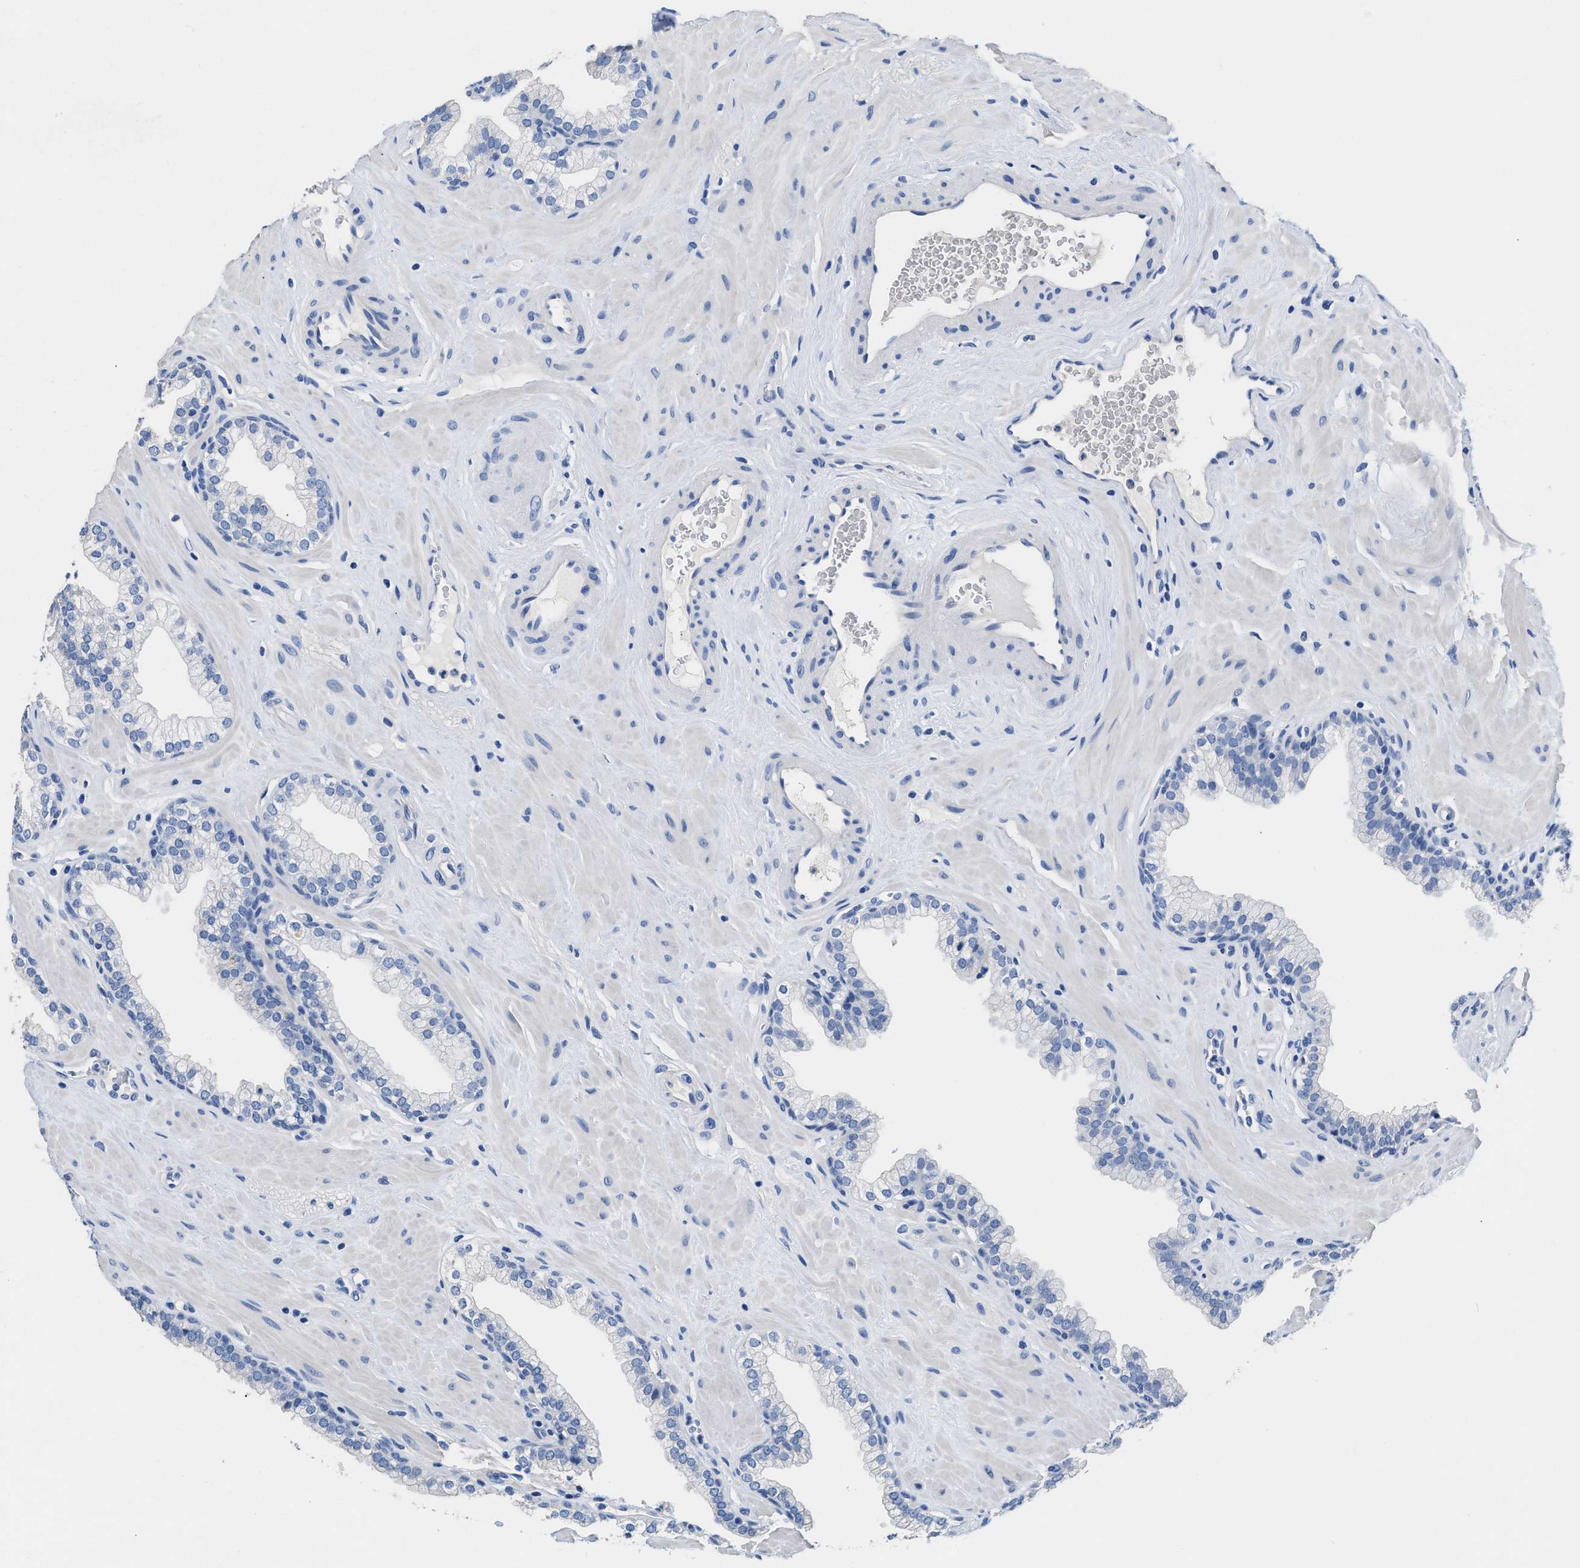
{"staining": {"intensity": "negative", "quantity": "none", "location": "none"}, "tissue": "prostate", "cell_type": "Glandular cells", "image_type": "normal", "snomed": [{"axis": "morphology", "description": "Normal tissue, NOS"}, {"axis": "morphology", "description": "Urothelial carcinoma, Low grade"}, {"axis": "topography", "description": "Urinary bladder"}, {"axis": "topography", "description": "Prostate"}], "caption": "Glandular cells show no significant expression in normal prostate. (Stains: DAB immunohistochemistry with hematoxylin counter stain, Microscopy: brightfield microscopy at high magnification).", "gene": "SLFN13", "patient": {"sex": "male", "age": 60}}